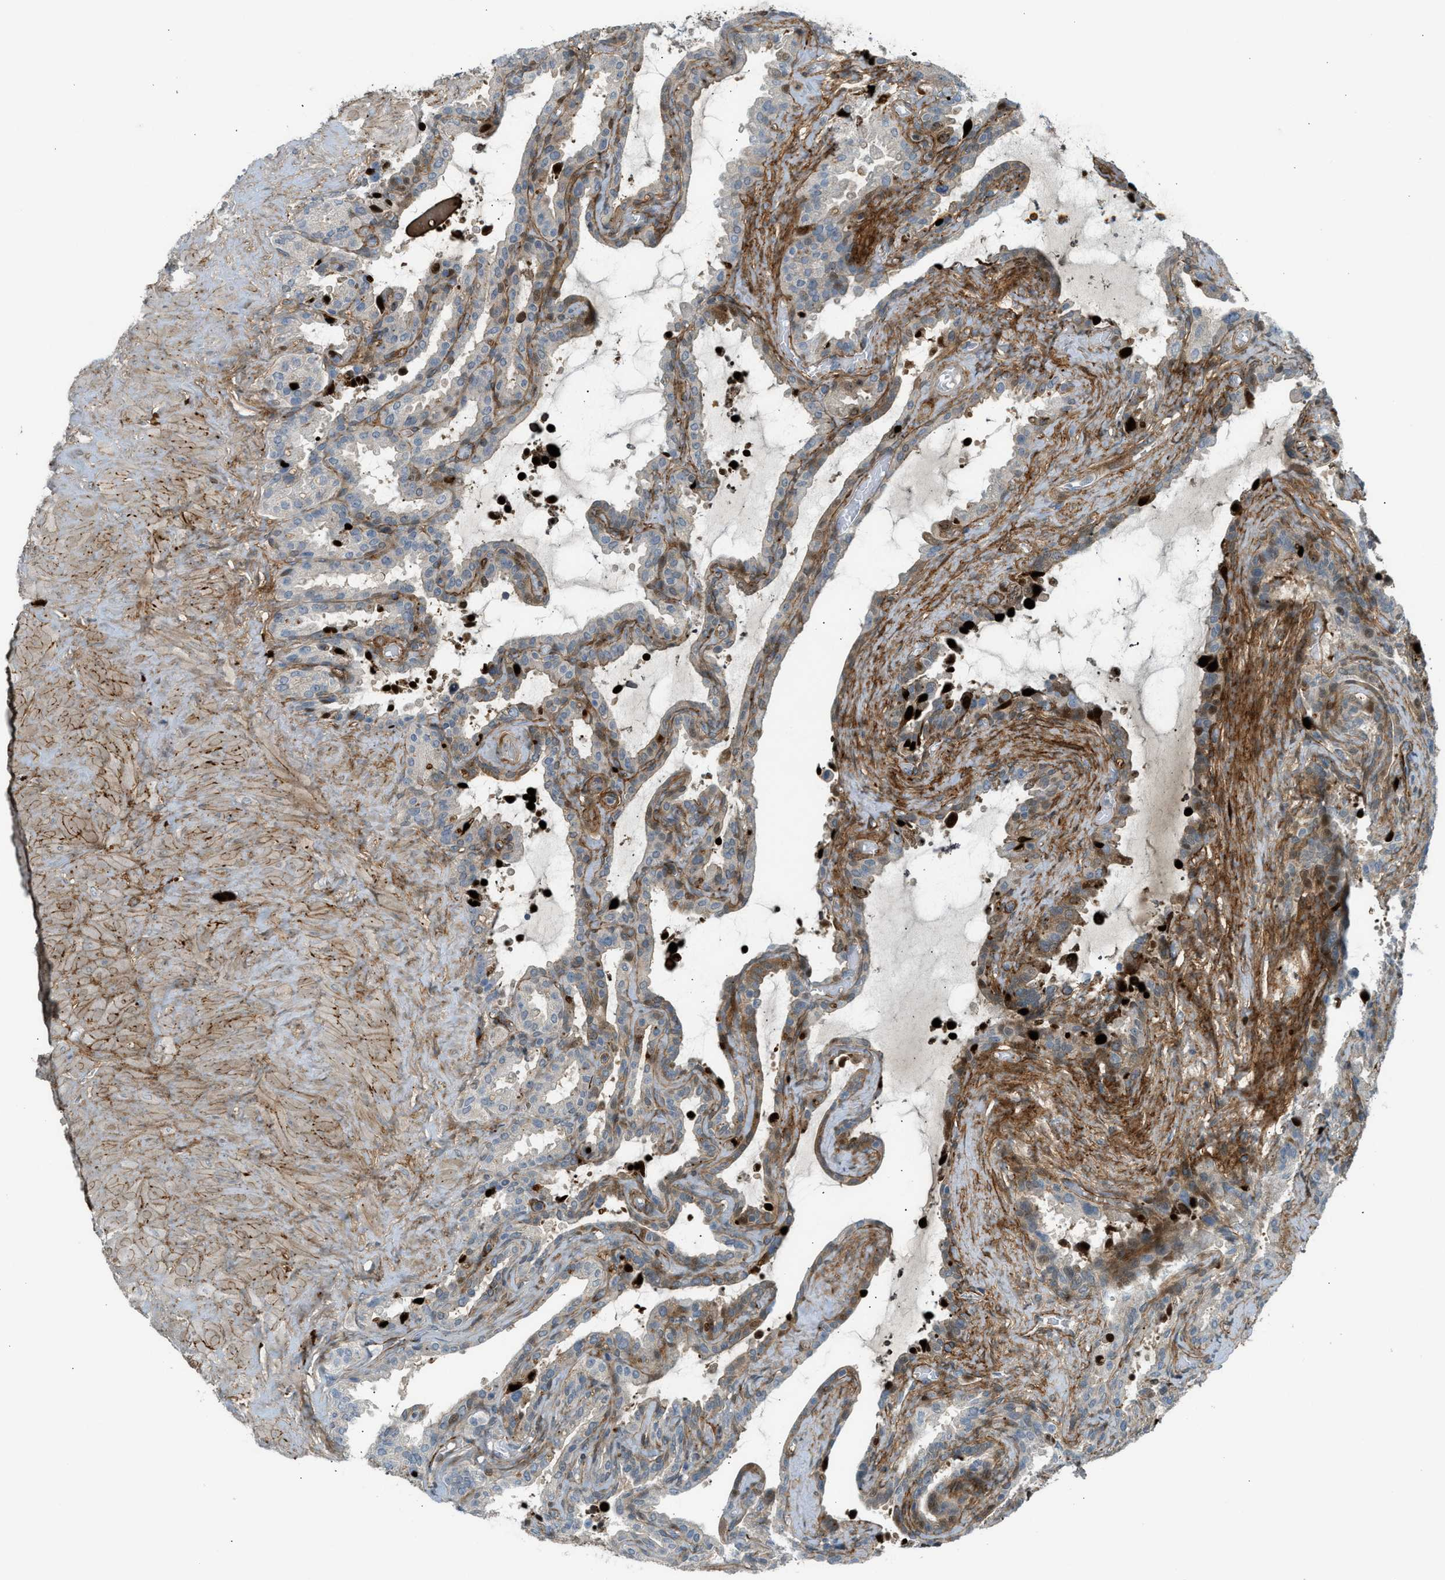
{"staining": {"intensity": "moderate", "quantity": "<25%", "location": "cytoplasmic/membranous"}, "tissue": "seminal vesicle", "cell_type": "Glandular cells", "image_type": "normal", "snomed": [{"axis": "morphology", "description": "Normal tissue, NOS"}, {"axis": "topography", "description": "Seminal veicle"}], "caption": "Immunohistochemical staining of benign human seminal vesicle demonstrates <25% levels of moderate cytoplasmic/membranous protein positivity in about <25% of glandular cells.", "gene": "EDNRA", "patient": {"sex": "male", "age": 46}}